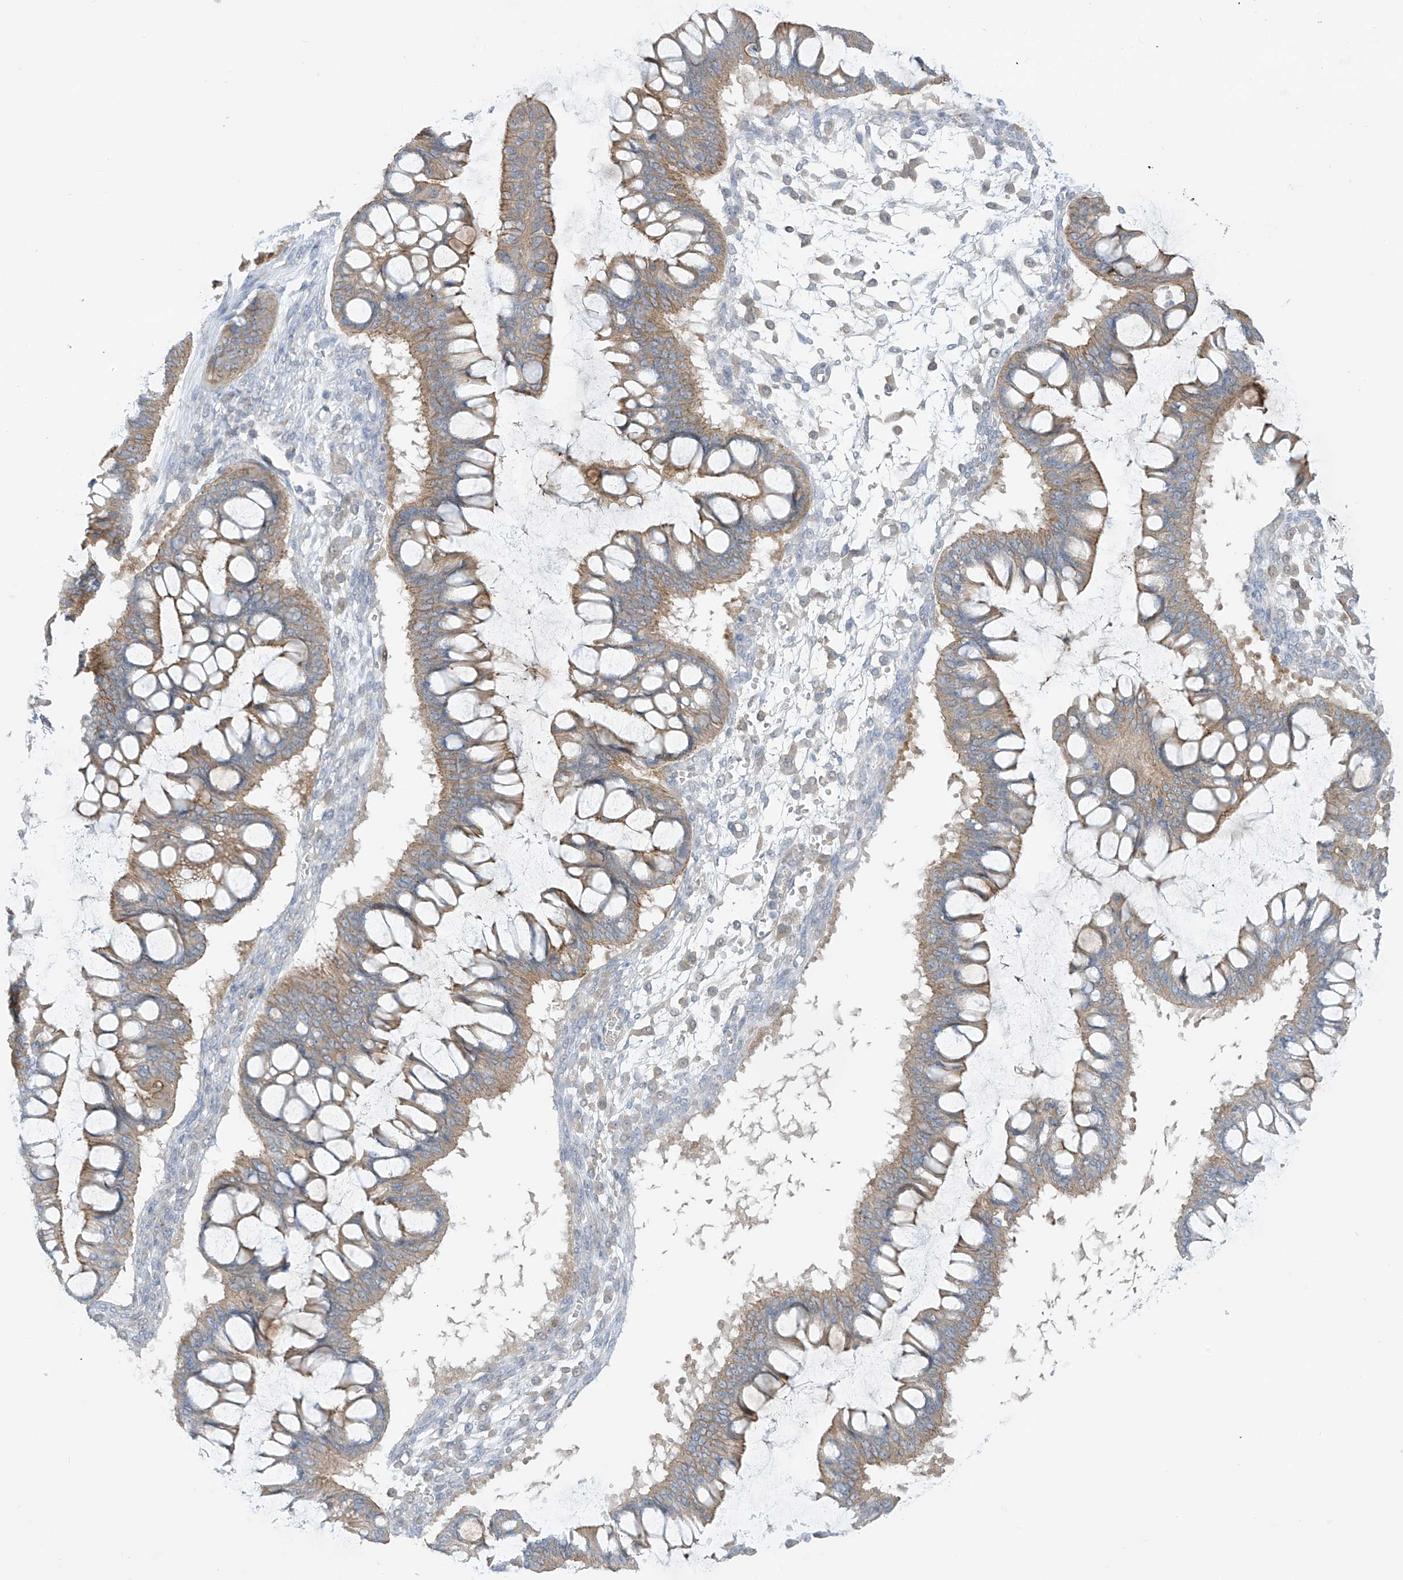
{"staining": {"intensity": "moderate", "quantity": ">75%", "location": "cytoplasmic/membranous"}, "tissue": "ovarian cancer", "cell_type": "Tumor cells", "image_type": "cancer", "snomed": [{"axis": "morphology", "description": "Cystadenocarcinoma, mucinous, NOS"}, {"axis": "topography", "description": "Ovary"}], "caption": "The photomicrograph displays a brown stain indicating the presence of a protein in the cytoplasmic/membranous of tumor cells in ovarian cancer (mucinous cystadenocarcinoma). Nuclei are stained in blue.", "gene": "EIPR1", "patient": {"sex": "female", "age": 73}}